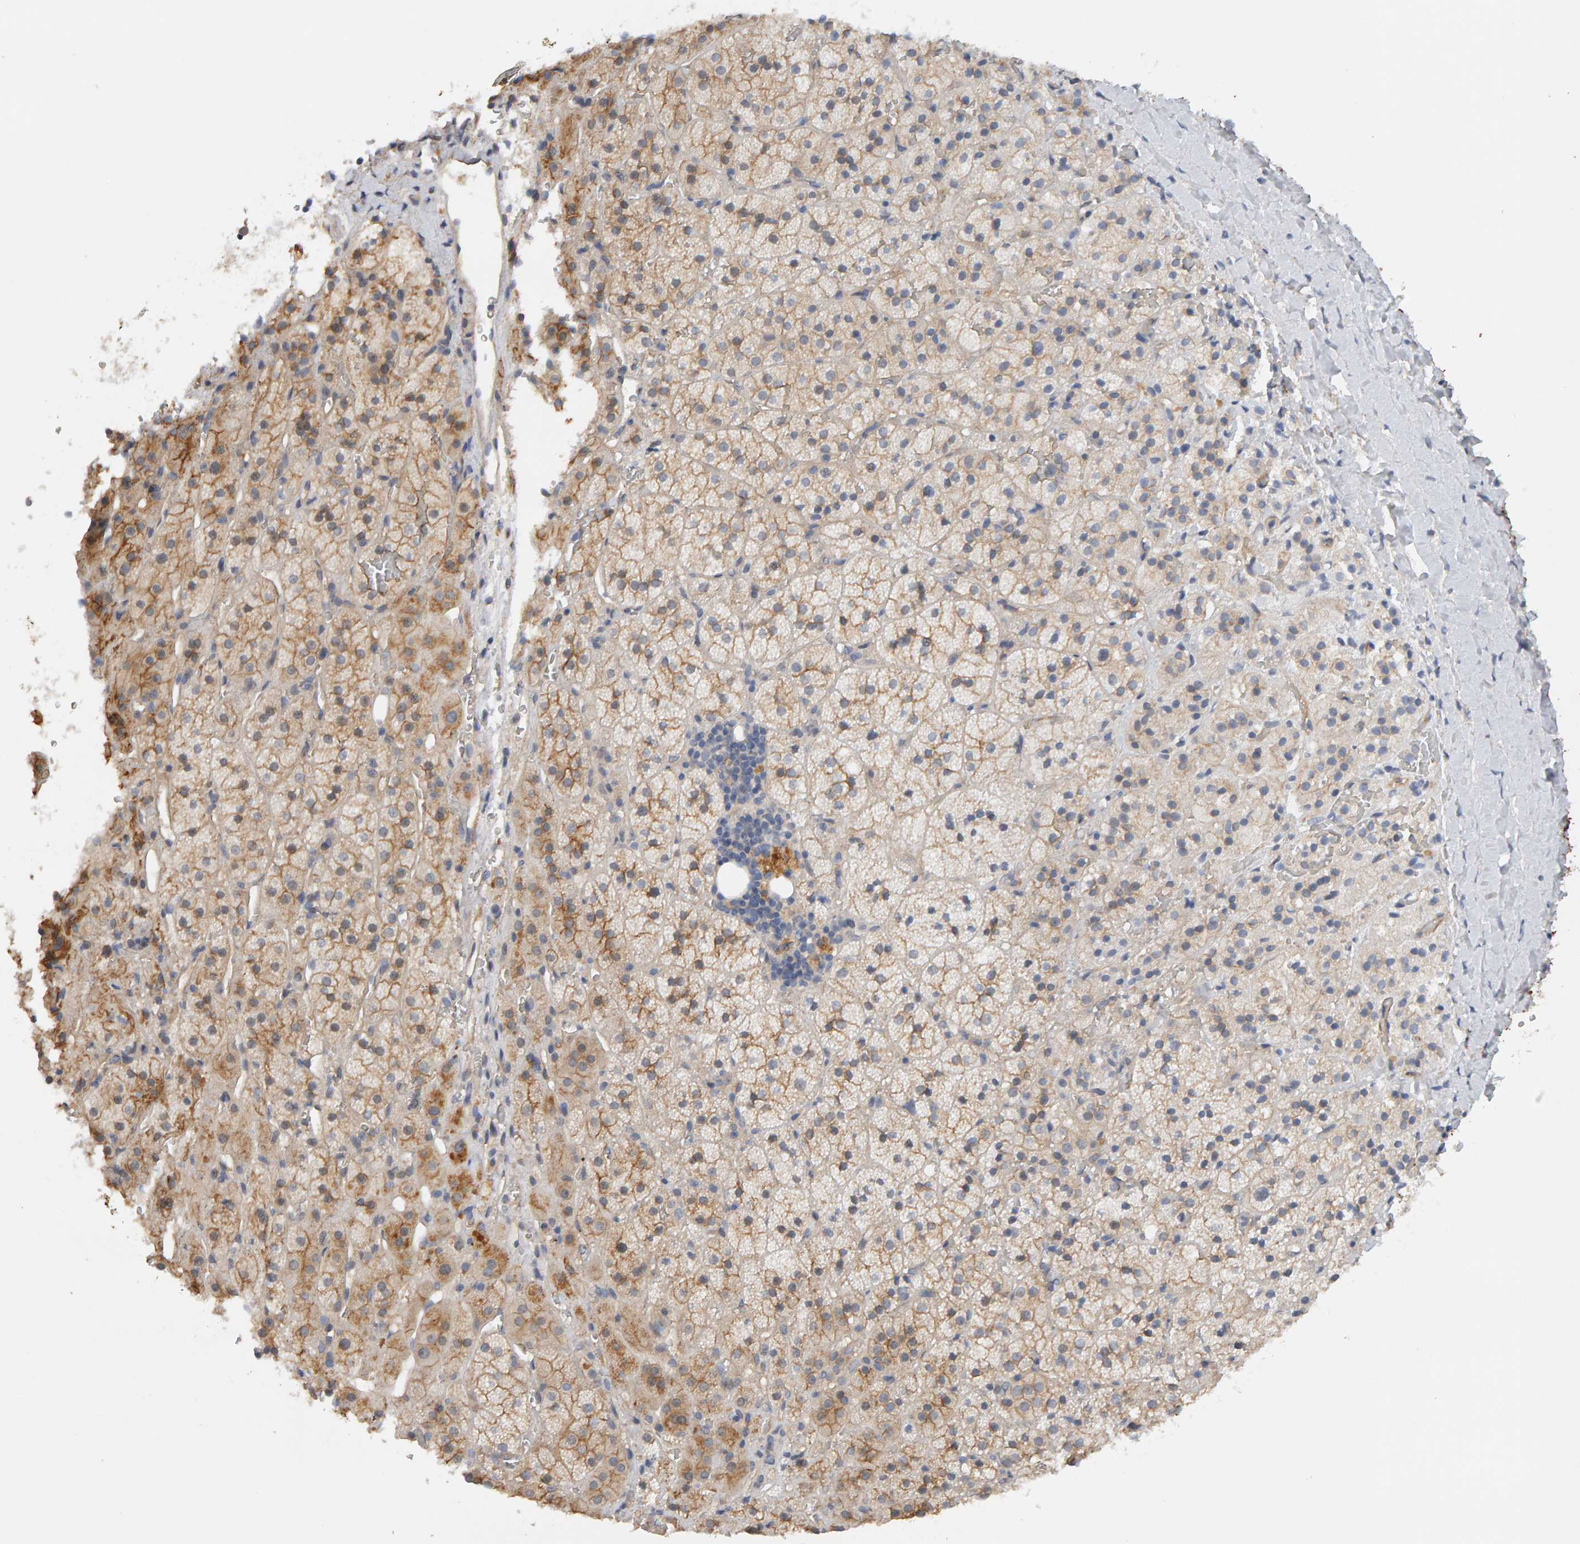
{"staining": {"intensity": "moderate", "quantity": "25%-75%", "location": "cytoplasmic/membranous"}, "tissue": "adrenal gland", "cell_type": "Glandular cells", "image_type": "normal", "snomed": [{"axis": "morphology", "description": "Normal tissue, NOS"}, {"axis": "topography", "description": "Adrenal gland"}], "caption": "DAB (3,3'-diaminobenzidine) immunohistochemical staining of unremarkable human adrenal gland displays moderate cytoplasmic/membranous protein expression in approximately 25%-75% of glandular cells. The staining is performed using DAB (3,3'-diaminobenzidine) brown chromogen to label protein expression. The nuclei are counter-stained blue using hematoxylin.", "gene": "PPP1R16A", "patient": {"sex": "female", "age": 44}}